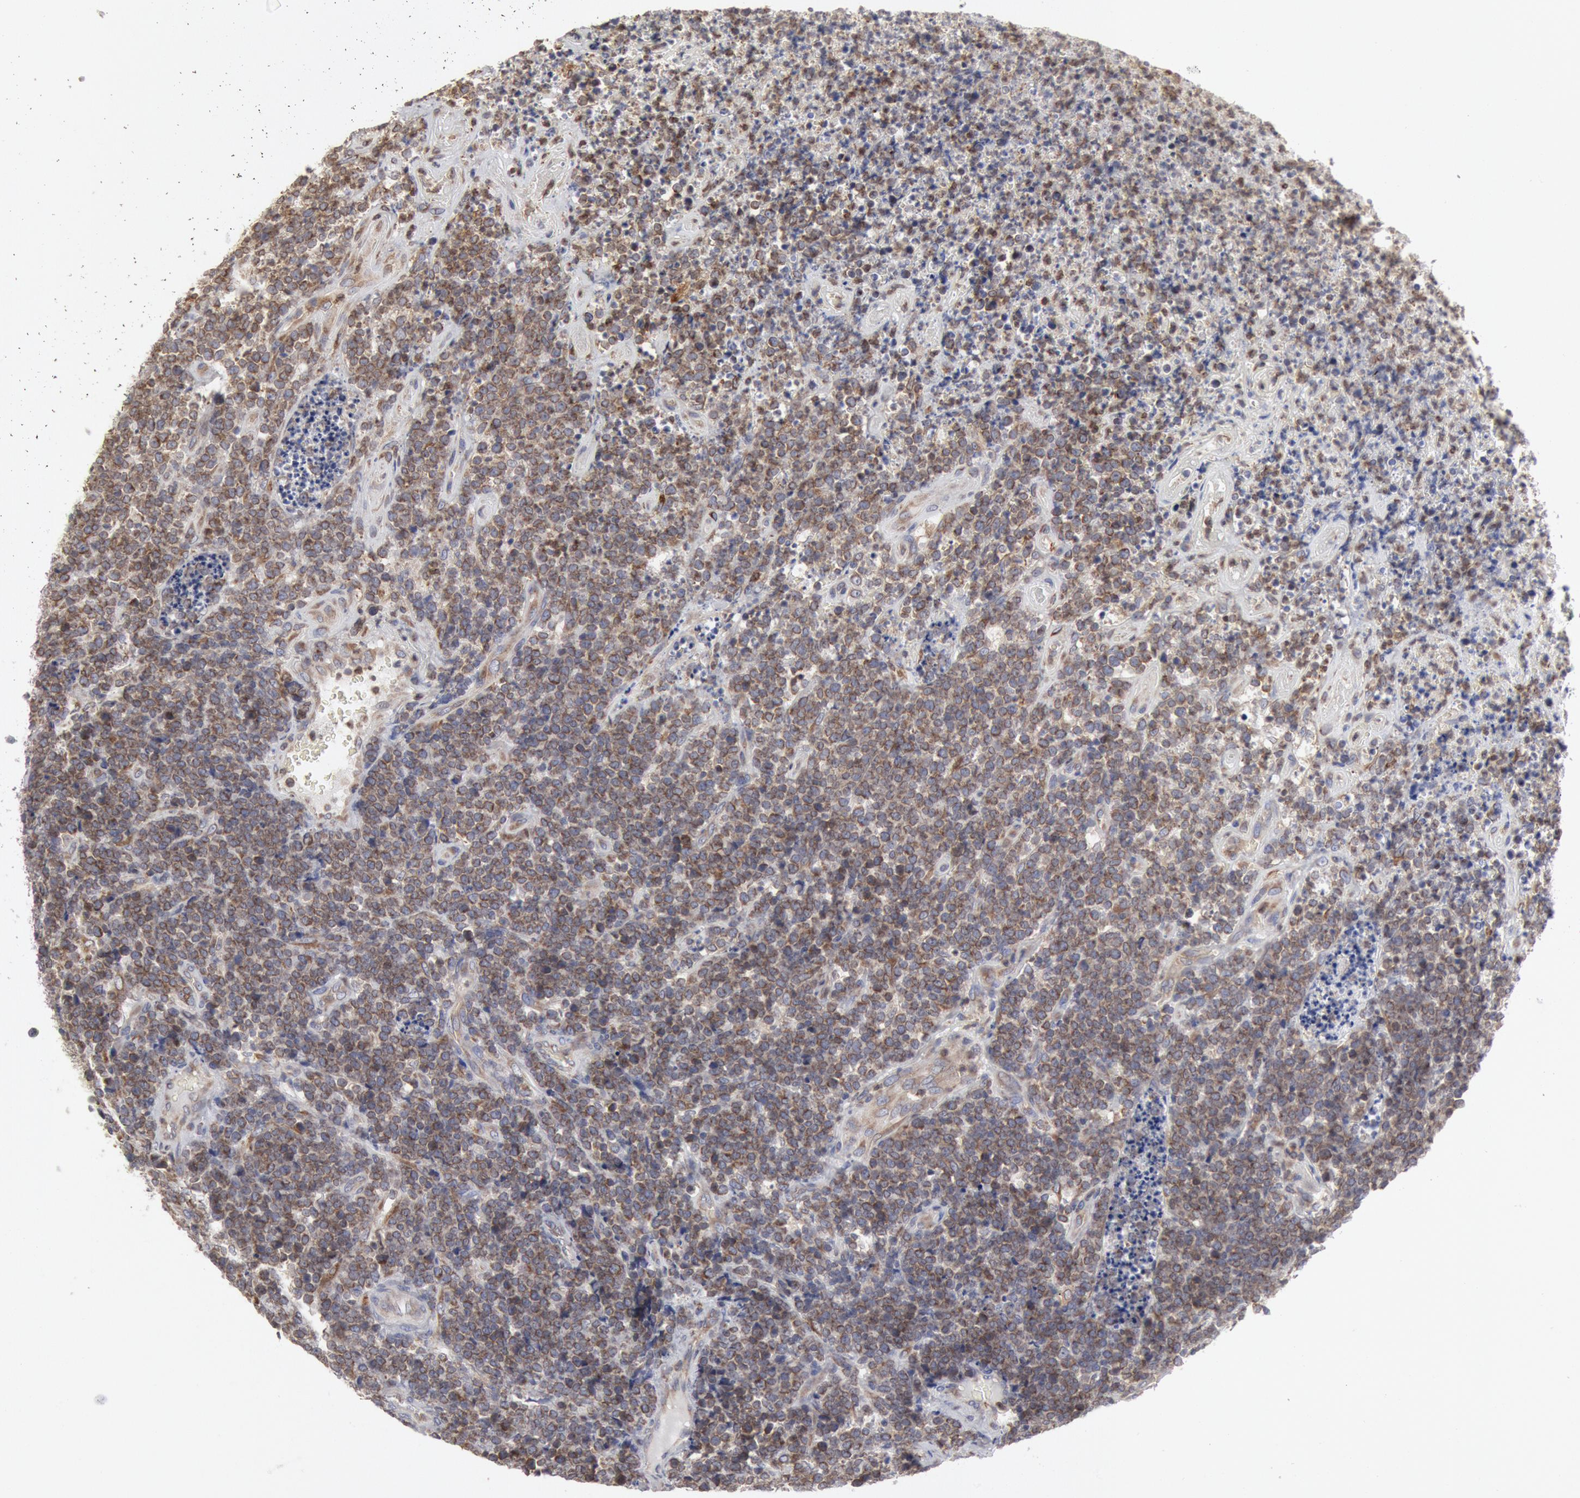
{"staining": {"intensity": "moderate", "quantity": ">75%", "location": "cytoplasmic/membranous"}, "tissue": "lymphoma", "cell_type": "Tumor cells", "image_type": "cancer", "snomed": [{"axis": "morphology", "description": "Malignant lymphoma, non-Hodgkin's type, High grade"}, {"axis": "topography", "description": "Small intestine"}, {"axis": "topography", "description": "Colon"}], "caption": "This image demonstrates IHC staining of human malignant lymphoma, non-Hodgkin's type (high-grade), with medium moderate cytoplasmic/membranous expression in about >75% of tumor cells.", "gene": "OSBPL8", "patient": {"sex": "male", "age": 8}}